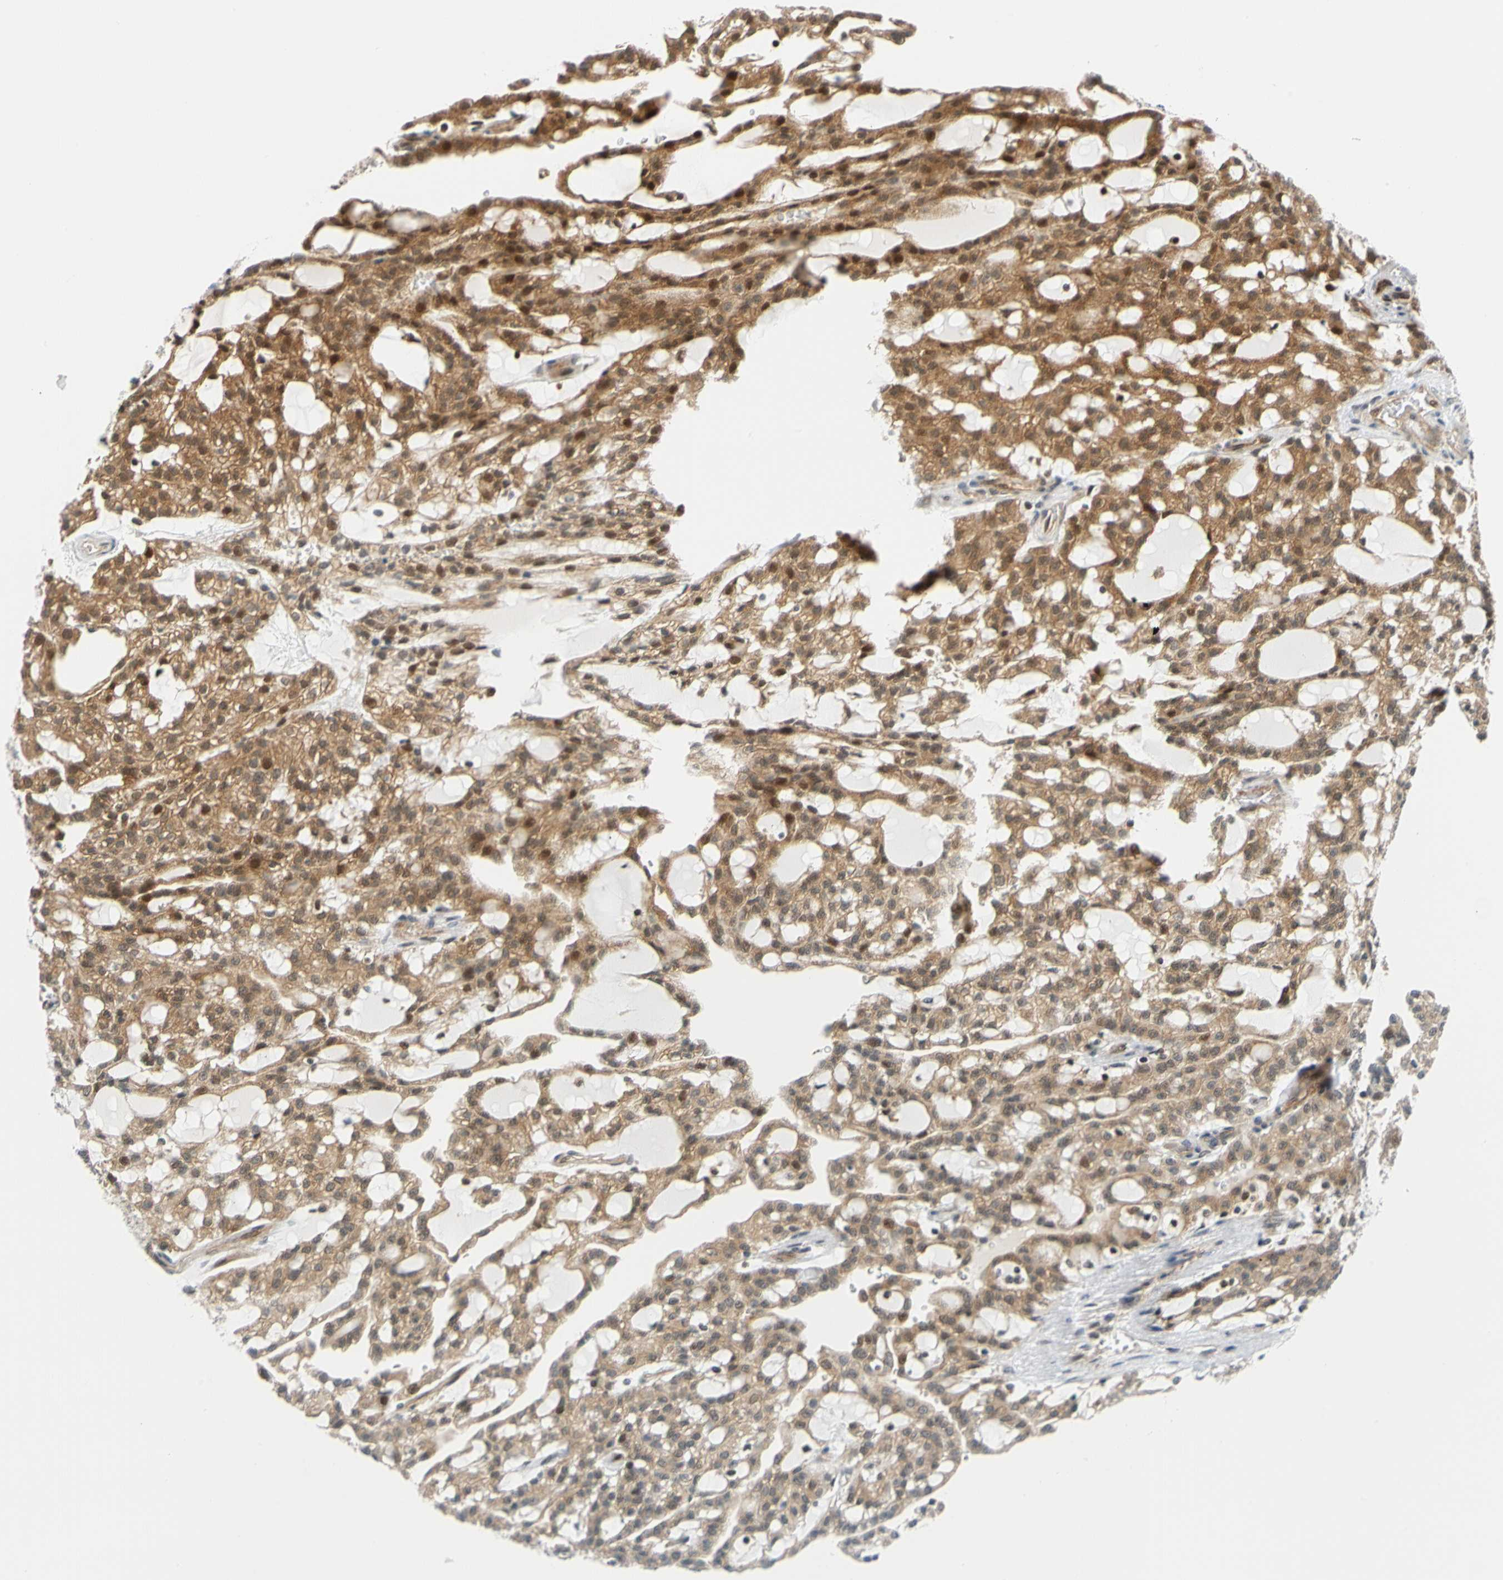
{"staining": {"intensity": "moderate", "quantity": "25%-75%", "location": "cytoplasmic/membranous,nuclear"}, "tissue": "renal cancer", "cell_type": "Tumor cells", "image_type": "cancer", "snomed": [{"axis": "morphology", "description": "Adenocarcinoma, NOS"}, {"axis": "topography", "description": "Kidney"}], "caption": "Moderate cytoplasmic/membranous and nuclear protein positivity is appreciated in about 25%-75% of tumor cells in adenocarcinoma (renal).", "gene": "MAPK9", "patient": {"sex": "male", "age": 63}}